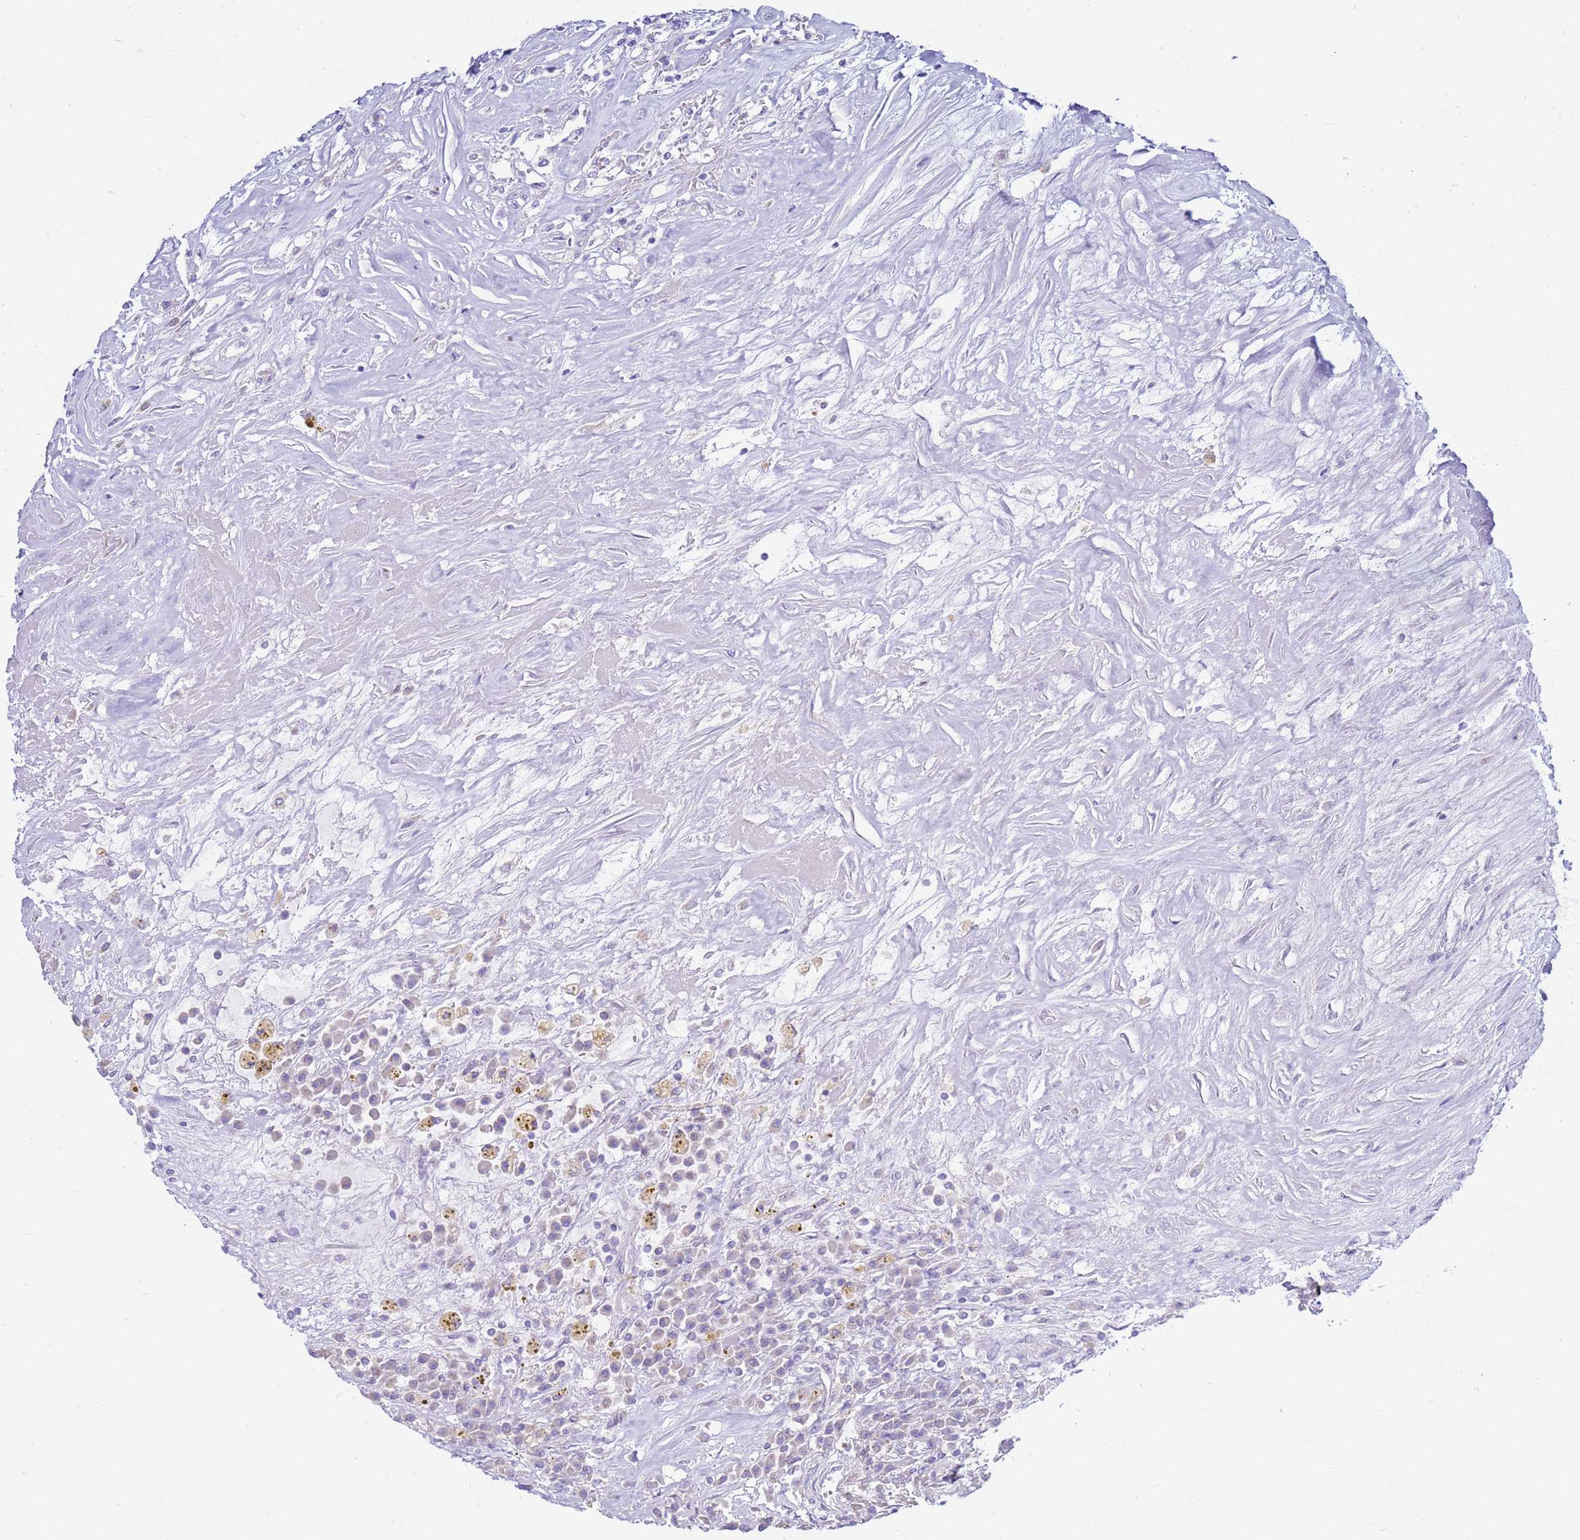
{"staining": {"intensity": "negative", "quantity": "none", "location": "none"}, "tissue": "renal cancer", "cell_type": "Tumor cells", "image_type": "cancer", "snomed": [{"axis": "morphology", "description": "Adenocarcinoma, NOS"}, {"axis": "topography", "description": "Kidney"}], "caption": "Histopathology image shows no protein staining in tumor cells of renal cancer tissue. The staining is performed using DAB brown chromogen with nuclei counter-stained in using hematoxylin.", "gene": "IGF1R", "patient": {"sex": "female", "age": 52}}